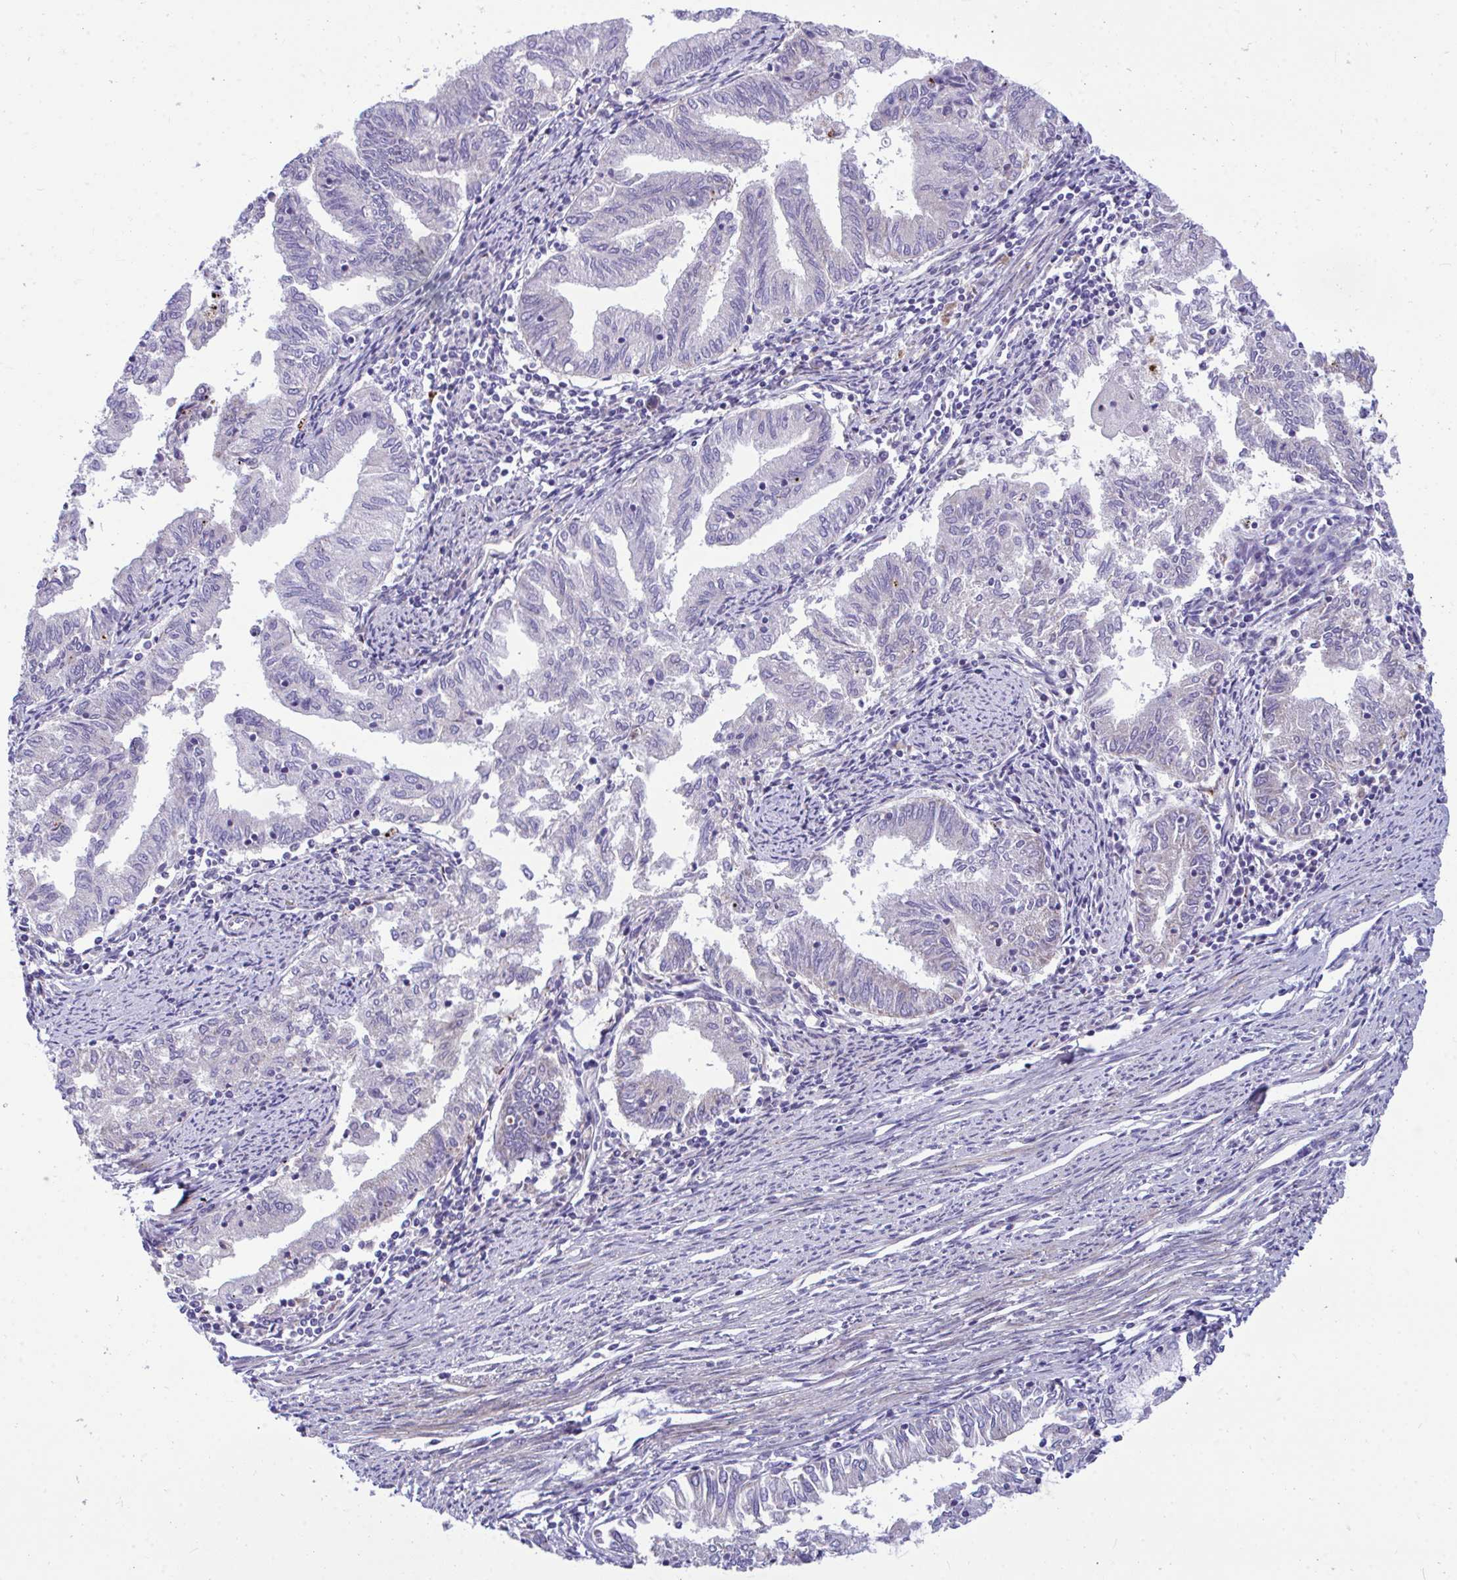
{"staining": {"intensity": "negative", "quantity": "none", "location": "none"}, "tissue": "endometrial cancer", "cell_type": "Tumor cells", "image_type": "cancer", "snomed": [{"axis": "morphology", "description": "Adenocarcinoma, NOS"}, {"axis": "topography", "description": "Endometrium"}], "caption": "Tumor cells show no significant positivity in endometrial adenocarcinoma.", "gene": "MRPS16", "patient": {"sex": "female", "age": 79}}